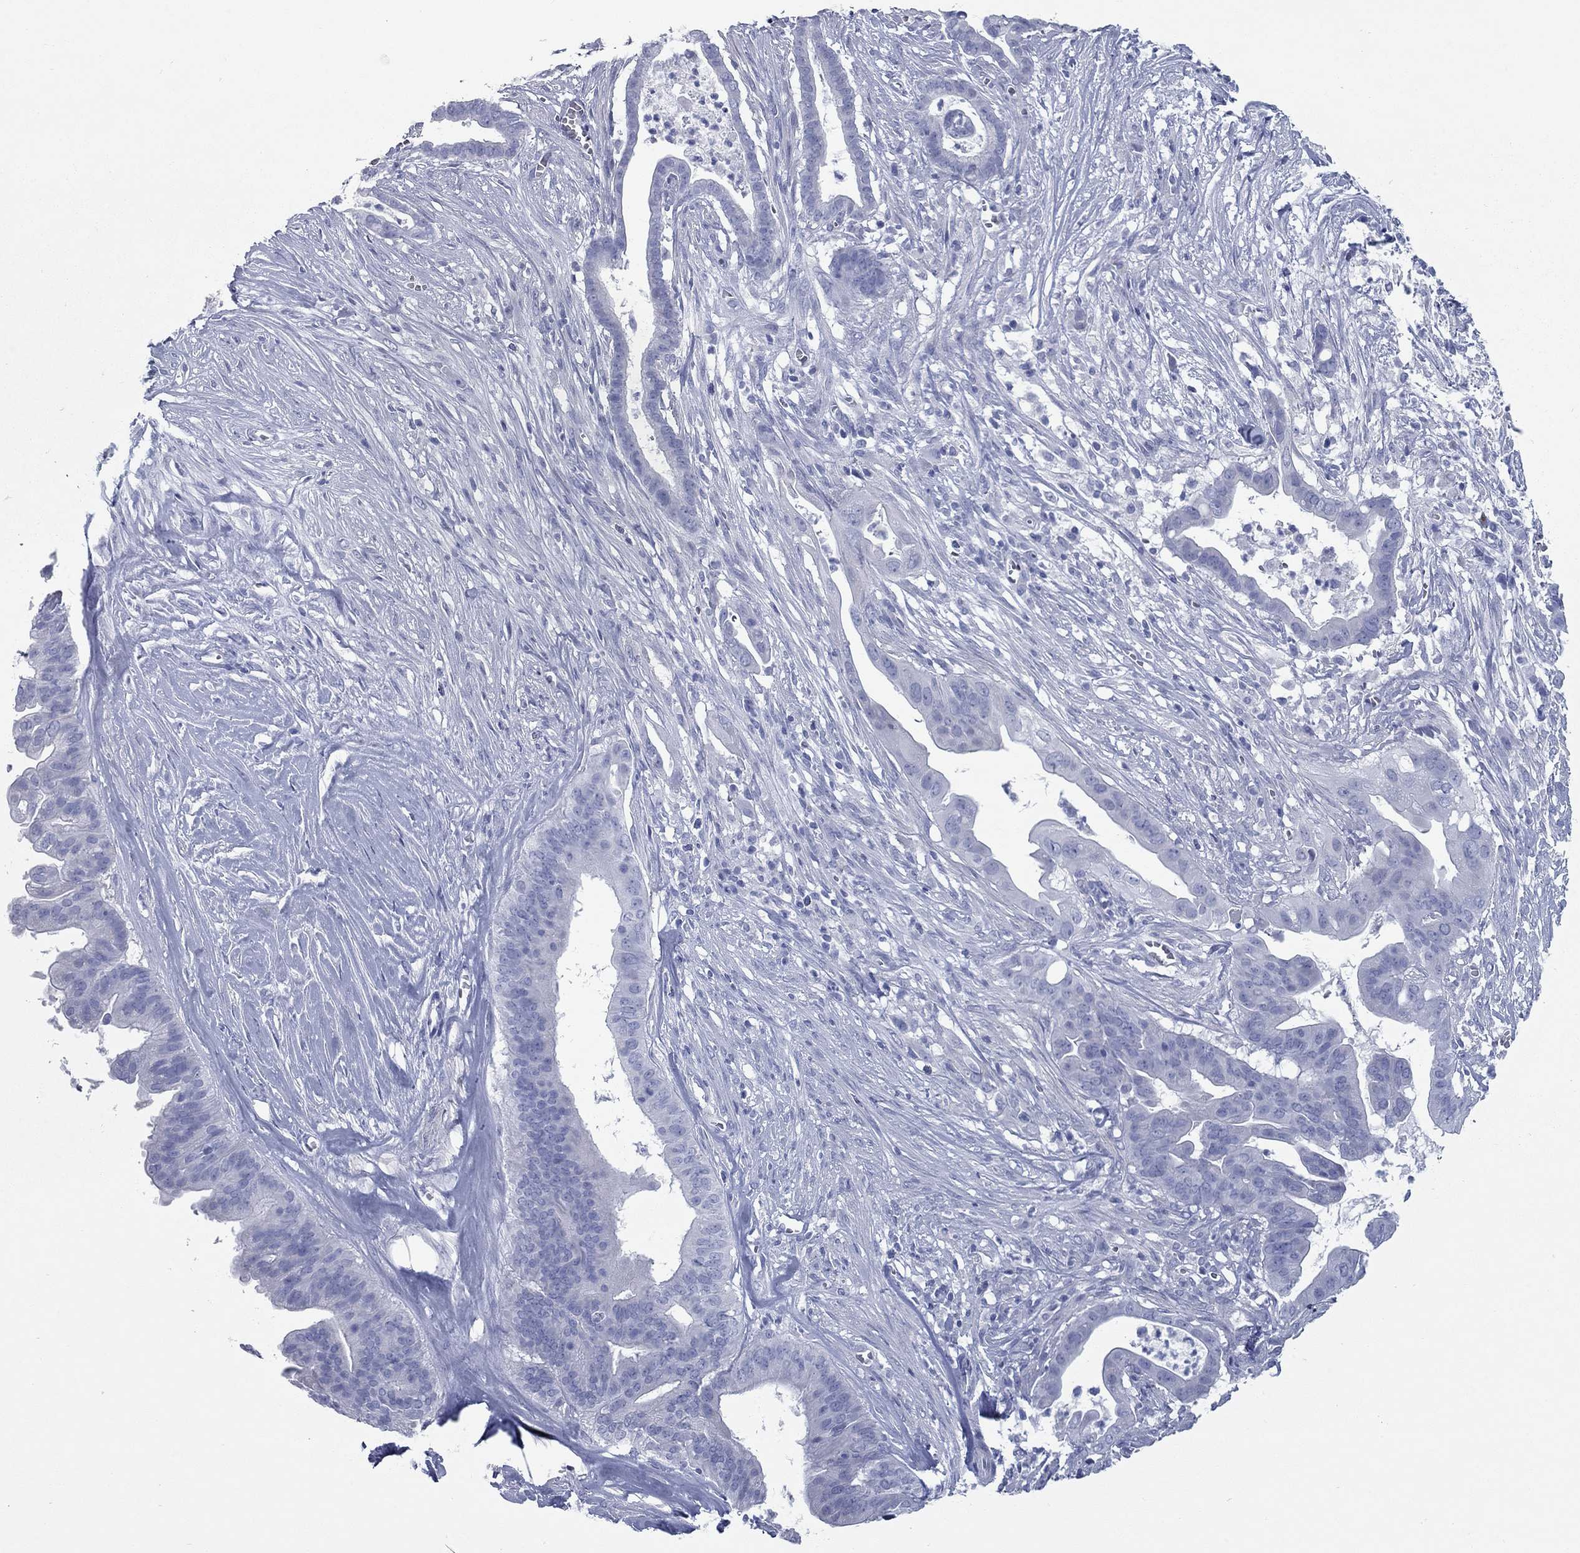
{"staining": {"intensity": "strong", "quantity": "<25%", "location": "cytoplasmic/membranous"}, "tissue": "pancreatic cancer", "cell_type": "Tumor cells", "image_type": "cancer", "snomed": [{"axis": "morphology", "description": "Adenocarcinoma, NOS"}, {"axis": "topography", "description": "Pancreas"}], "caption": "An image showing strong cytoplasmic/membranous staining in about <25% of tumor cells in adenocarcinoma (pancreatic), as visualized by brown immunohistochemical staining.", "gene": "KIRREL2", "patient": {"sex": "male", "age": 61}}